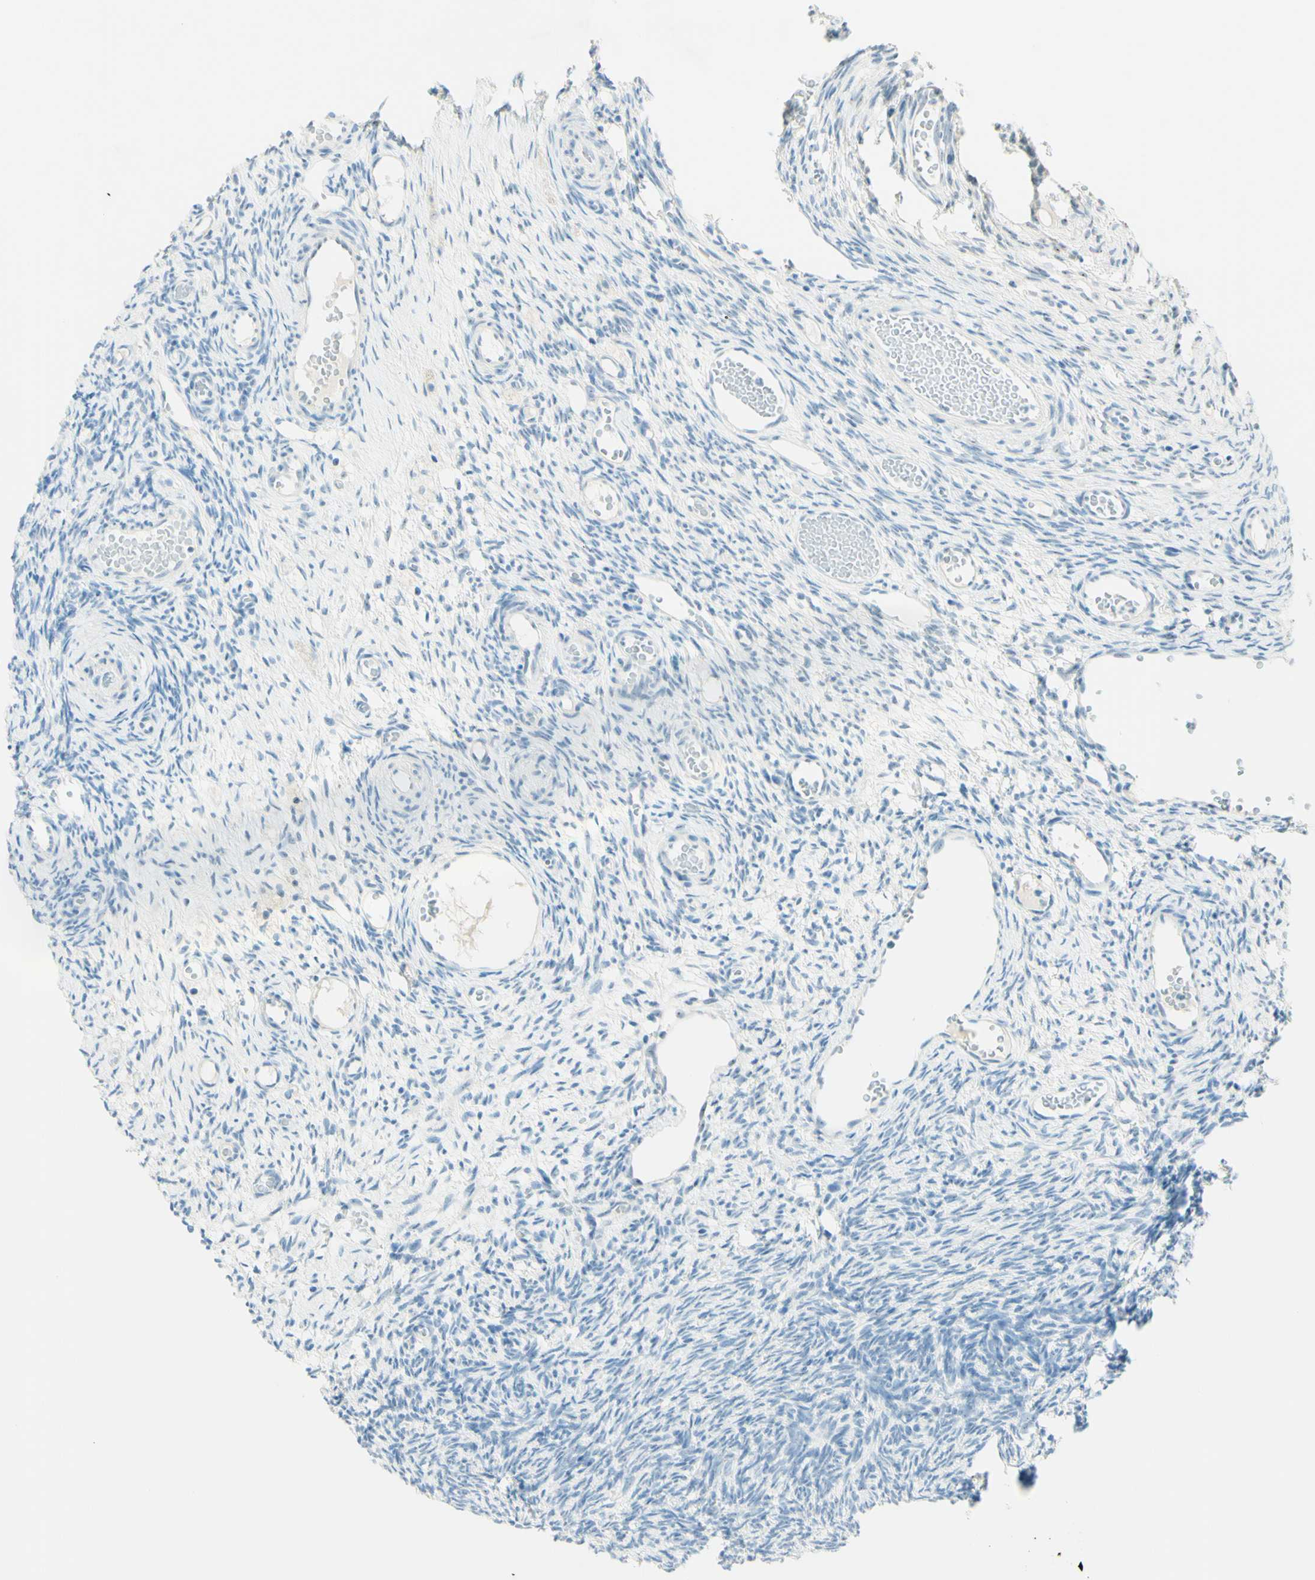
{"staining": {"intensity": "negative", "quantity": "none", "location": "none"}, "tissue": "ovary", "cell_type": "Ovarian stroma cells", "image_type": "normal", "snomed": [{"axis": "morphology", "description": "Normal tissue, NOS"}, {"axis": "topography", "description": "Ovary"}], "caption": "Image shows no protein expression in ovarian stroma cells of normal ovary. (DAB (3,3'-diaminobenzidine) immunohistochemistry with hematoxylin counter stain).", "gene": "FMR1NB", "patient": {"sex": "female", "age": 35}}